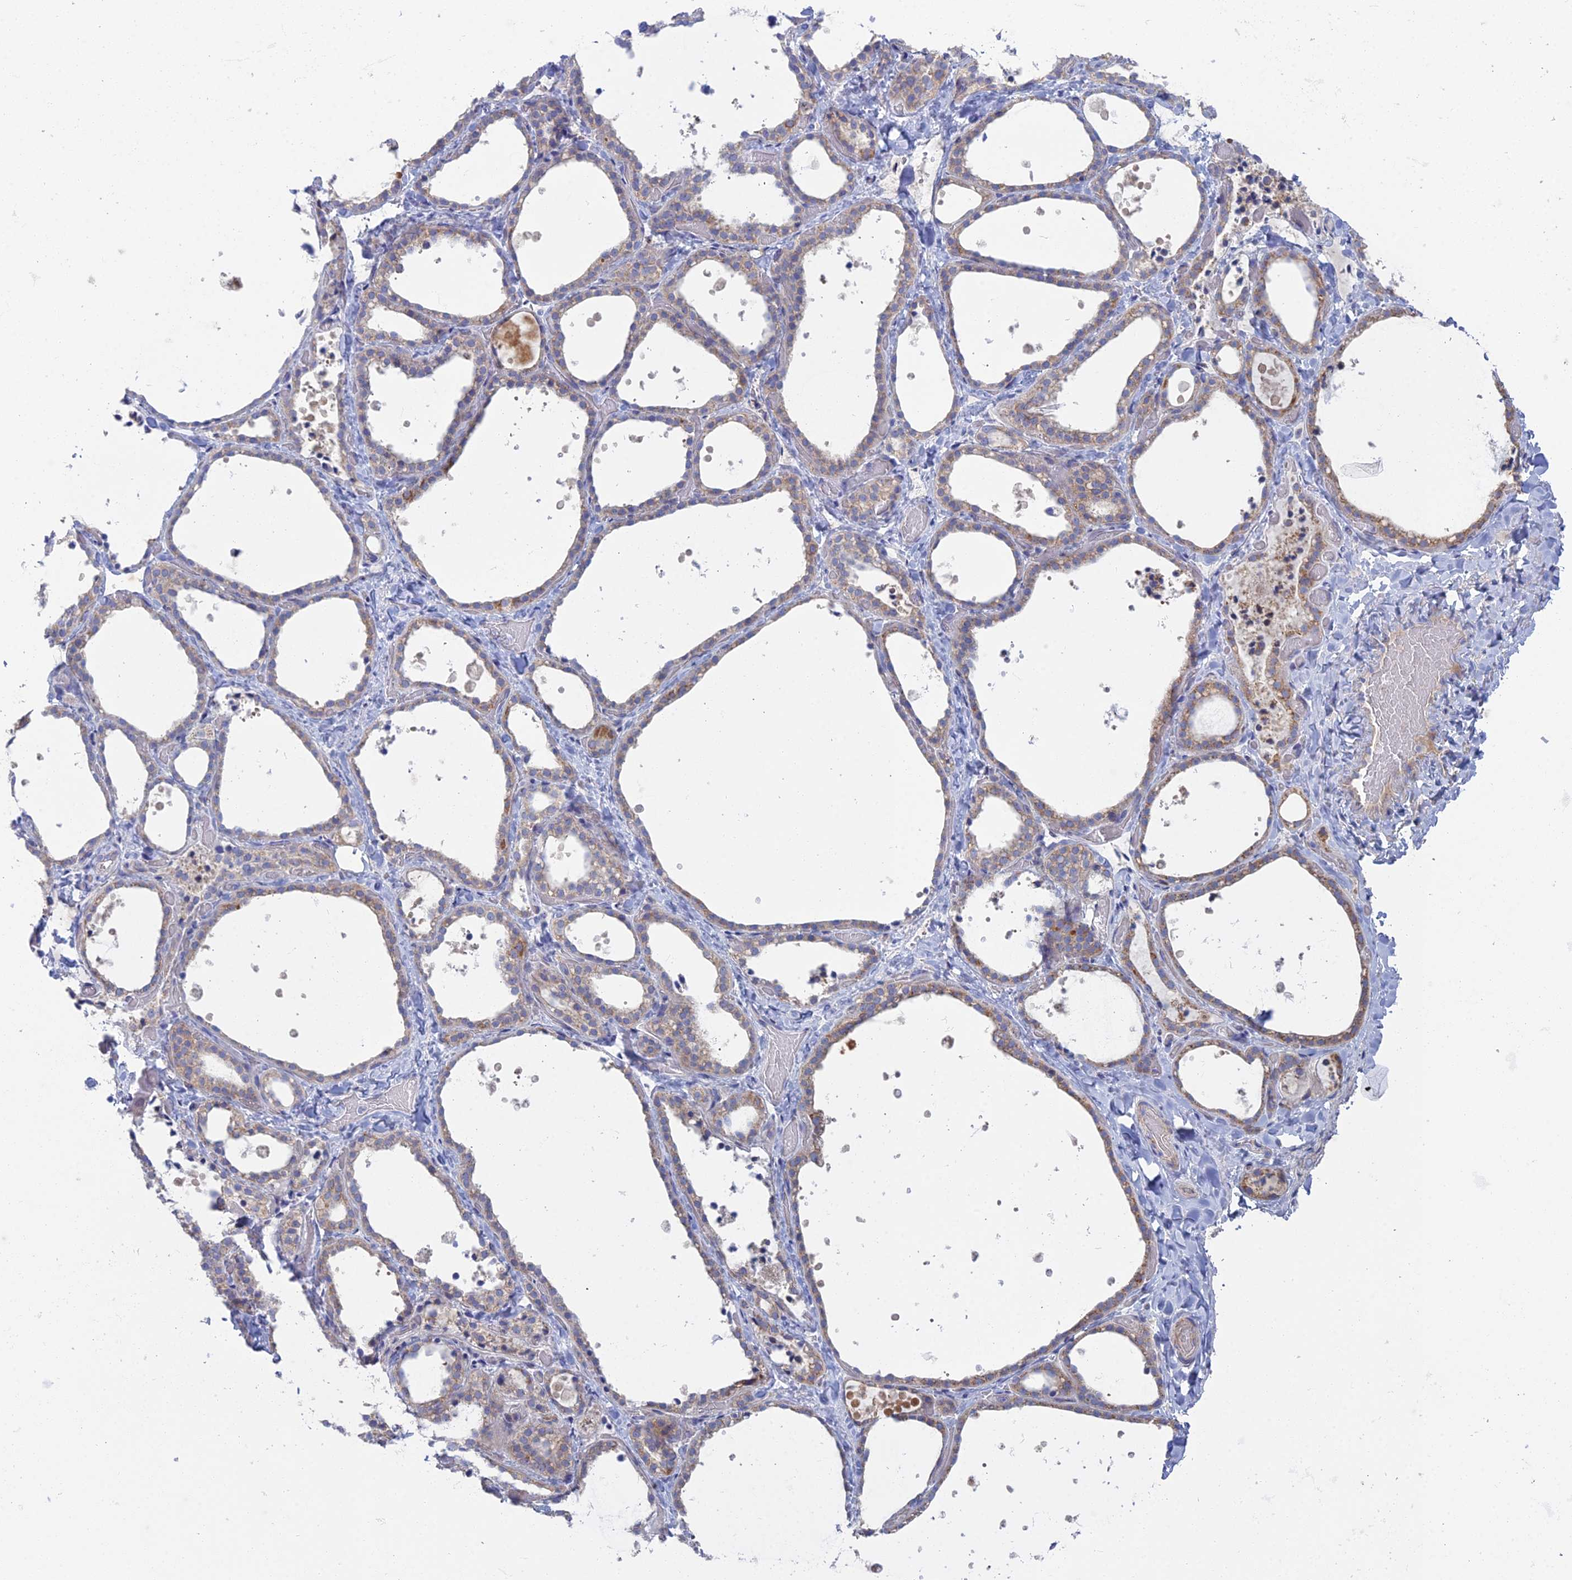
{"staining": {"intensity": "moderate", "quantity": "<25%", "location": "cytoplasmic/membranous"}, "tissue": "thyroid gland", "cell_type": "Glandular cells", "image_type": "normal", "snomed": [{"axis": "morphology", "description": "Normal tissue, NOS"}, {"axis": "topography", "description": "Thyroid gland"}], "caption": "Immunohistochemical staining of unremarkable thyroid gland shows <25% levels of moderate cytoplasmic/membranous protein staining in approximately <25% of glandular cells. Ihc stains the protein of interest in brown and the nuclei are stained blue.", "gene": "ARL16", "patient": {"sex": "female", "age": 44}}